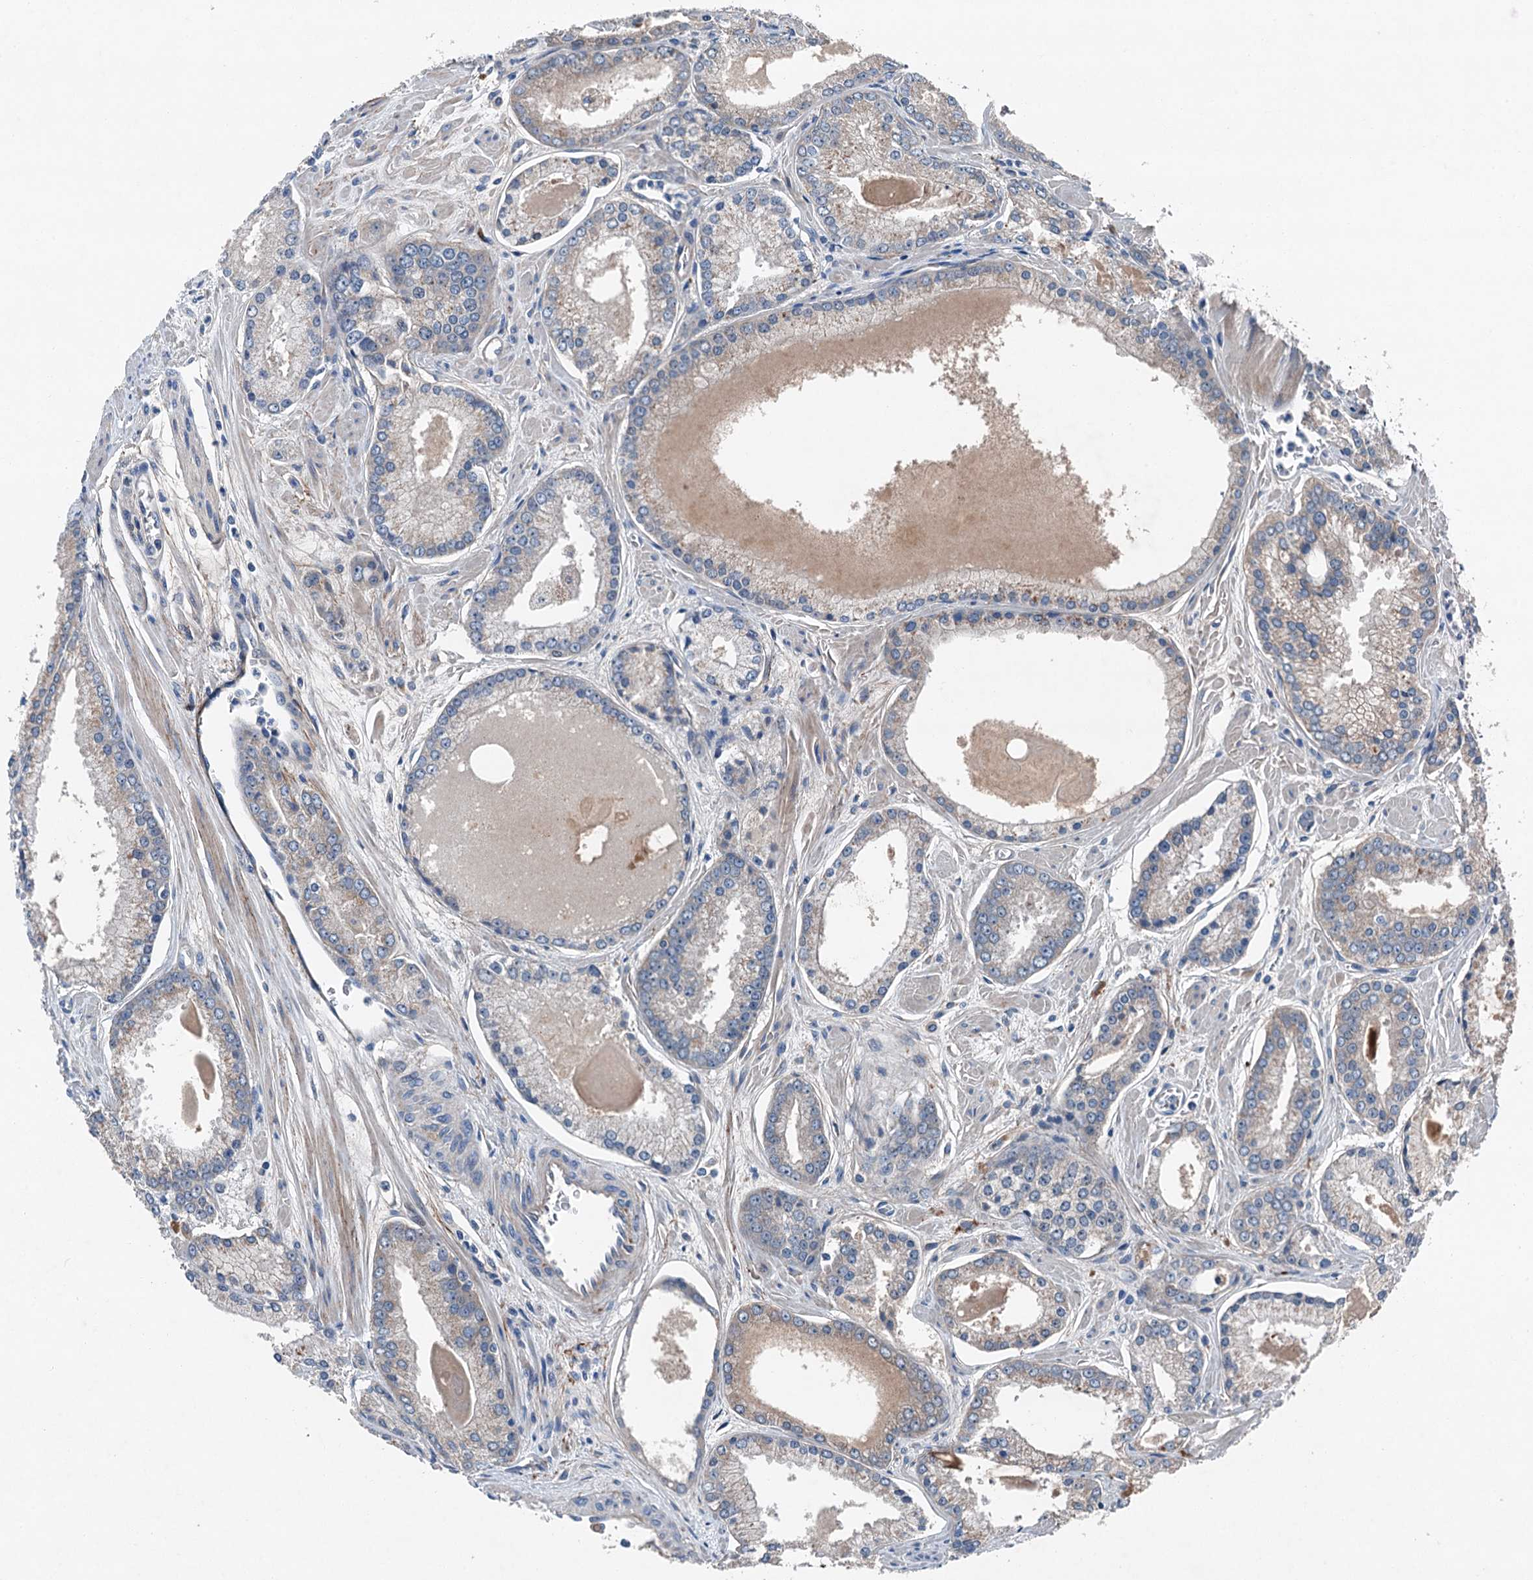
{"staining": {"intensity": "weak", "quantity": "<25%", "location": "cytoplasmic/membranous"}, "tissue": "prostate cancer", "cell_type": "Tumor cells", "image_type": "cancer", "snomed": [{"axis": "morphology", "description": "Adenocarcinoma, Low grade"}, {"axis": "topography", "description": "Prostate"}], "caption": "High power microscopy micrograph of an IHC histopathology image of adenocarcinoma (low-grade) (prostate), revealing no significant positivity in tumor cells. Brightfield microscopy of immunohistochemistry (IHC) stained with DAB (3,3'-diaminobenzidine) (brown) and hematoxylin (blue), captured at high magnification.", "gene": "SLC2A10", "patient": {"sex": "male", "age": 54}}